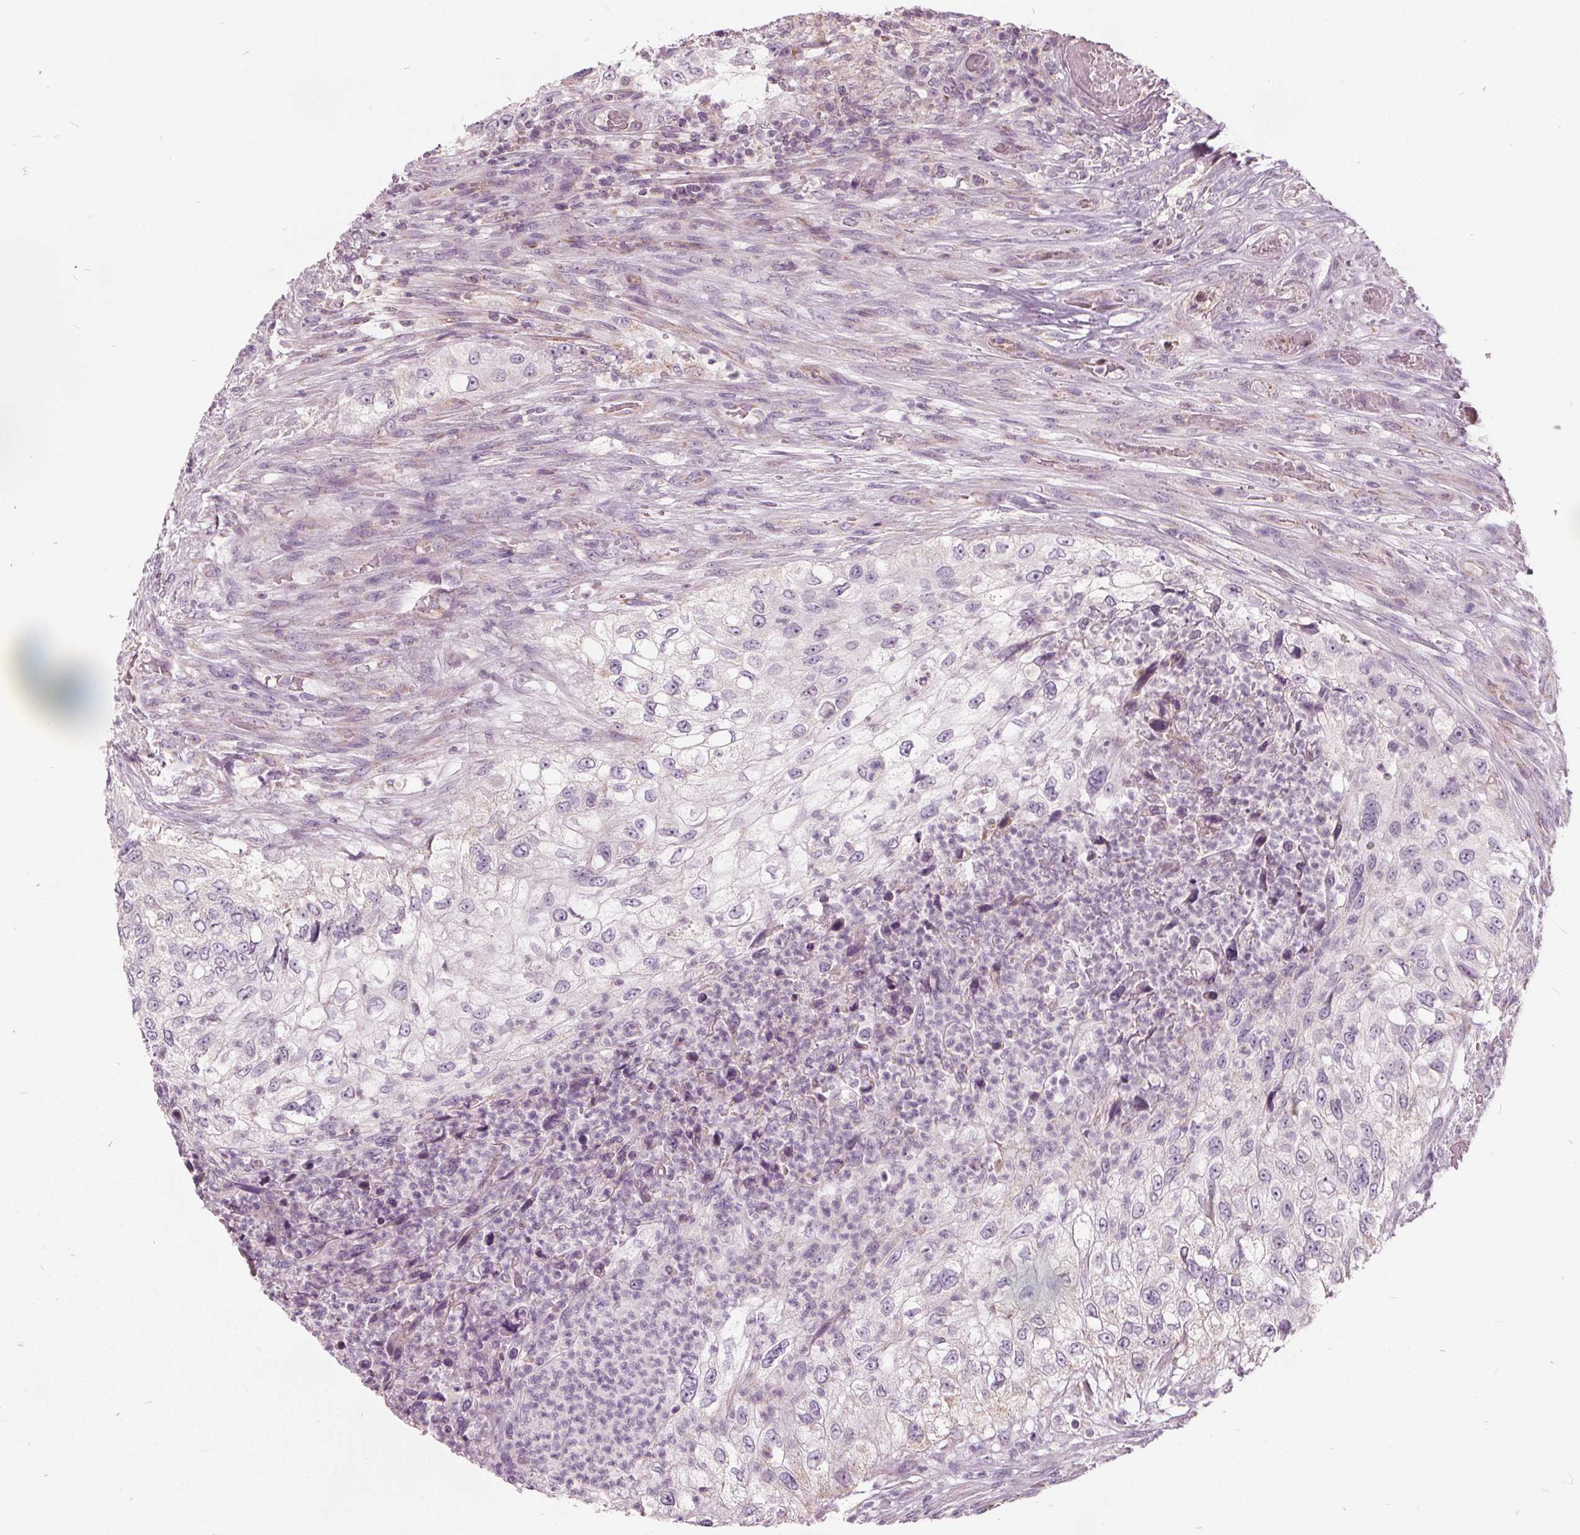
{"staining": {"intensity": "negative", "quantity": "none", "location": "none"}, "tissue": "urothelial cancer", "cell_type": "Tumor cells", "image_type": "cancer", "snomed": [{"axis": "morphology", "description": "Urothelial carcinoma, High grade"}, {"axis": "topography", "description": "Urinary bladder"}], "caption": "Immunohistochemistry (IHC) micrograph of neoplastic tissue: human urothelial carcinoma (high-grade) stained with DAB shows no significant protein staining in tumor cells.", "gene": "ECI2", "patient": {"sex": "female", "age": 60}}